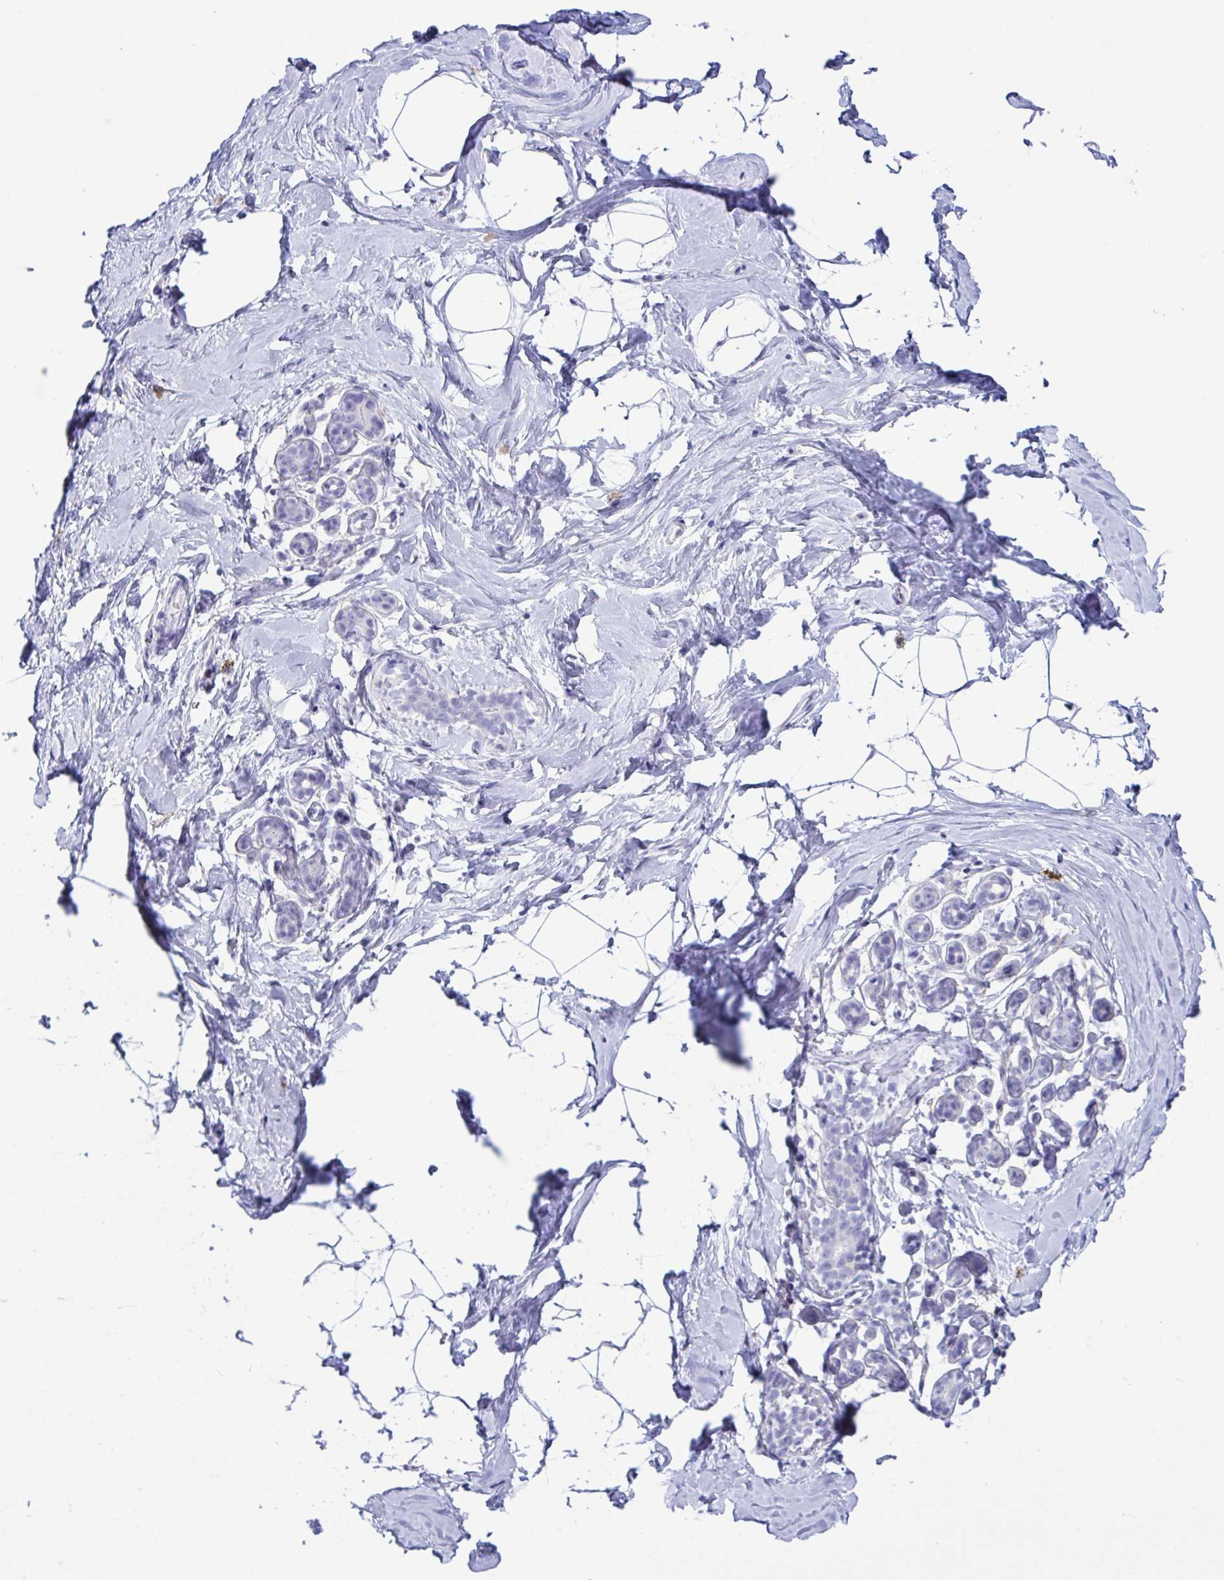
{"staining": {"intensity": "negative", "quantity": "none", "location": "none"}, "tissue": "breast", "cell_type": "Adipocytes", "image_type": "normal", "snomed": [{"axis": "morphology", "description": "Normal tissue, NOS"}, {"axis": "topography", "description": "Breast"}], "caption": "This is a micrograph of IHC staining of normal breast, which shows no expression in adipocytes.", "gene": "SREBF1", "patient": {"sex": "female", "age": 32}}